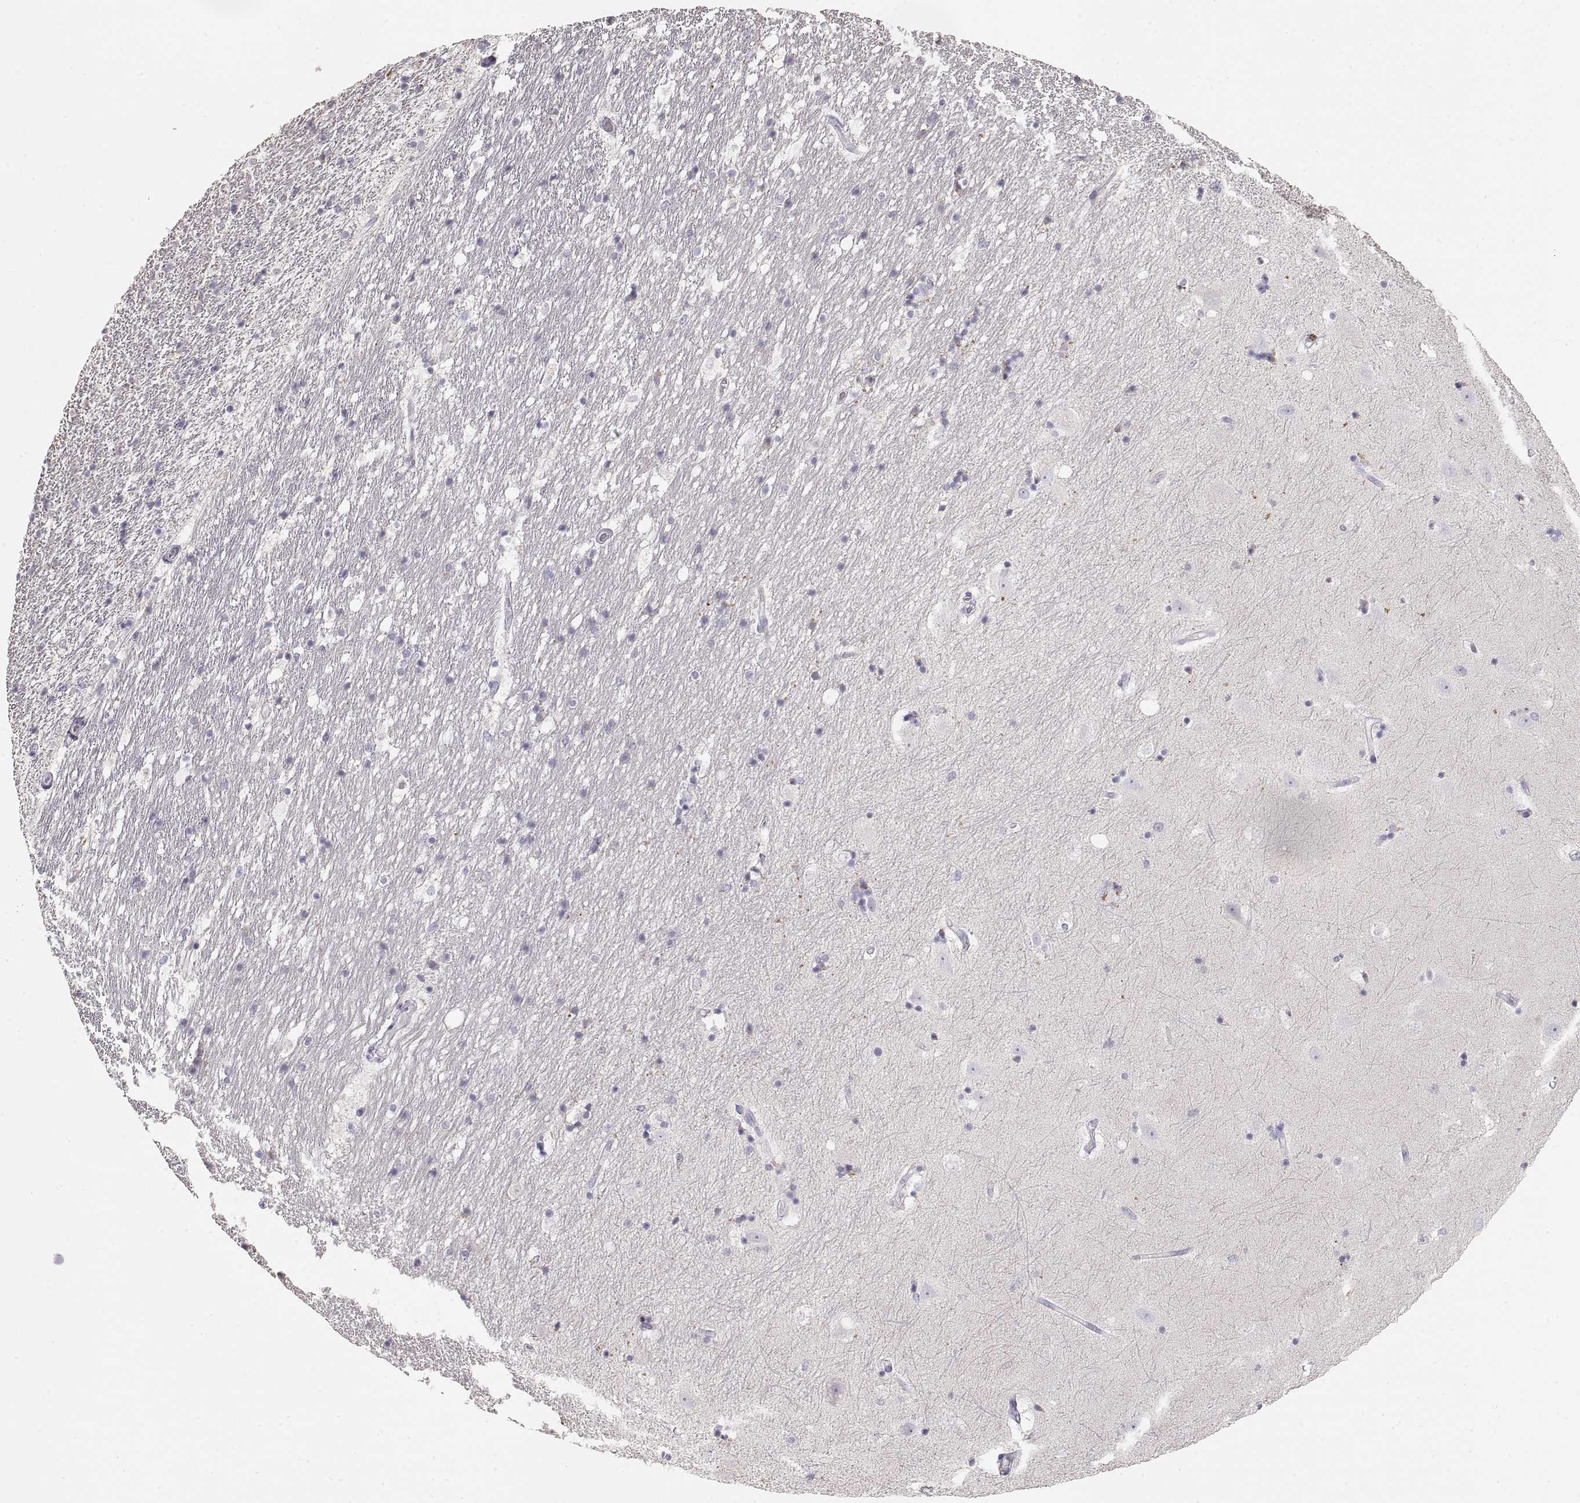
{"staining": {"intensity": "negative", "quantity": "none", "location": "none"}, "tissue": "hippocampus", "cell_type": "Glial cells", "image_type": "normal", "snomed": [{"axis": "morphology", "description": "Normal tissue, NOS"}, {"axis": "topography", "description": "Hippocampus"}], "caption": "This is a histopathology image of immunohistochemistry (IHC) staining of unremarkable hippocampus, which shows no staining in glial cells. Nuclei are stained in blue.", "gene": "ZP3", "patient": {"sex": "male", "age": 49}}